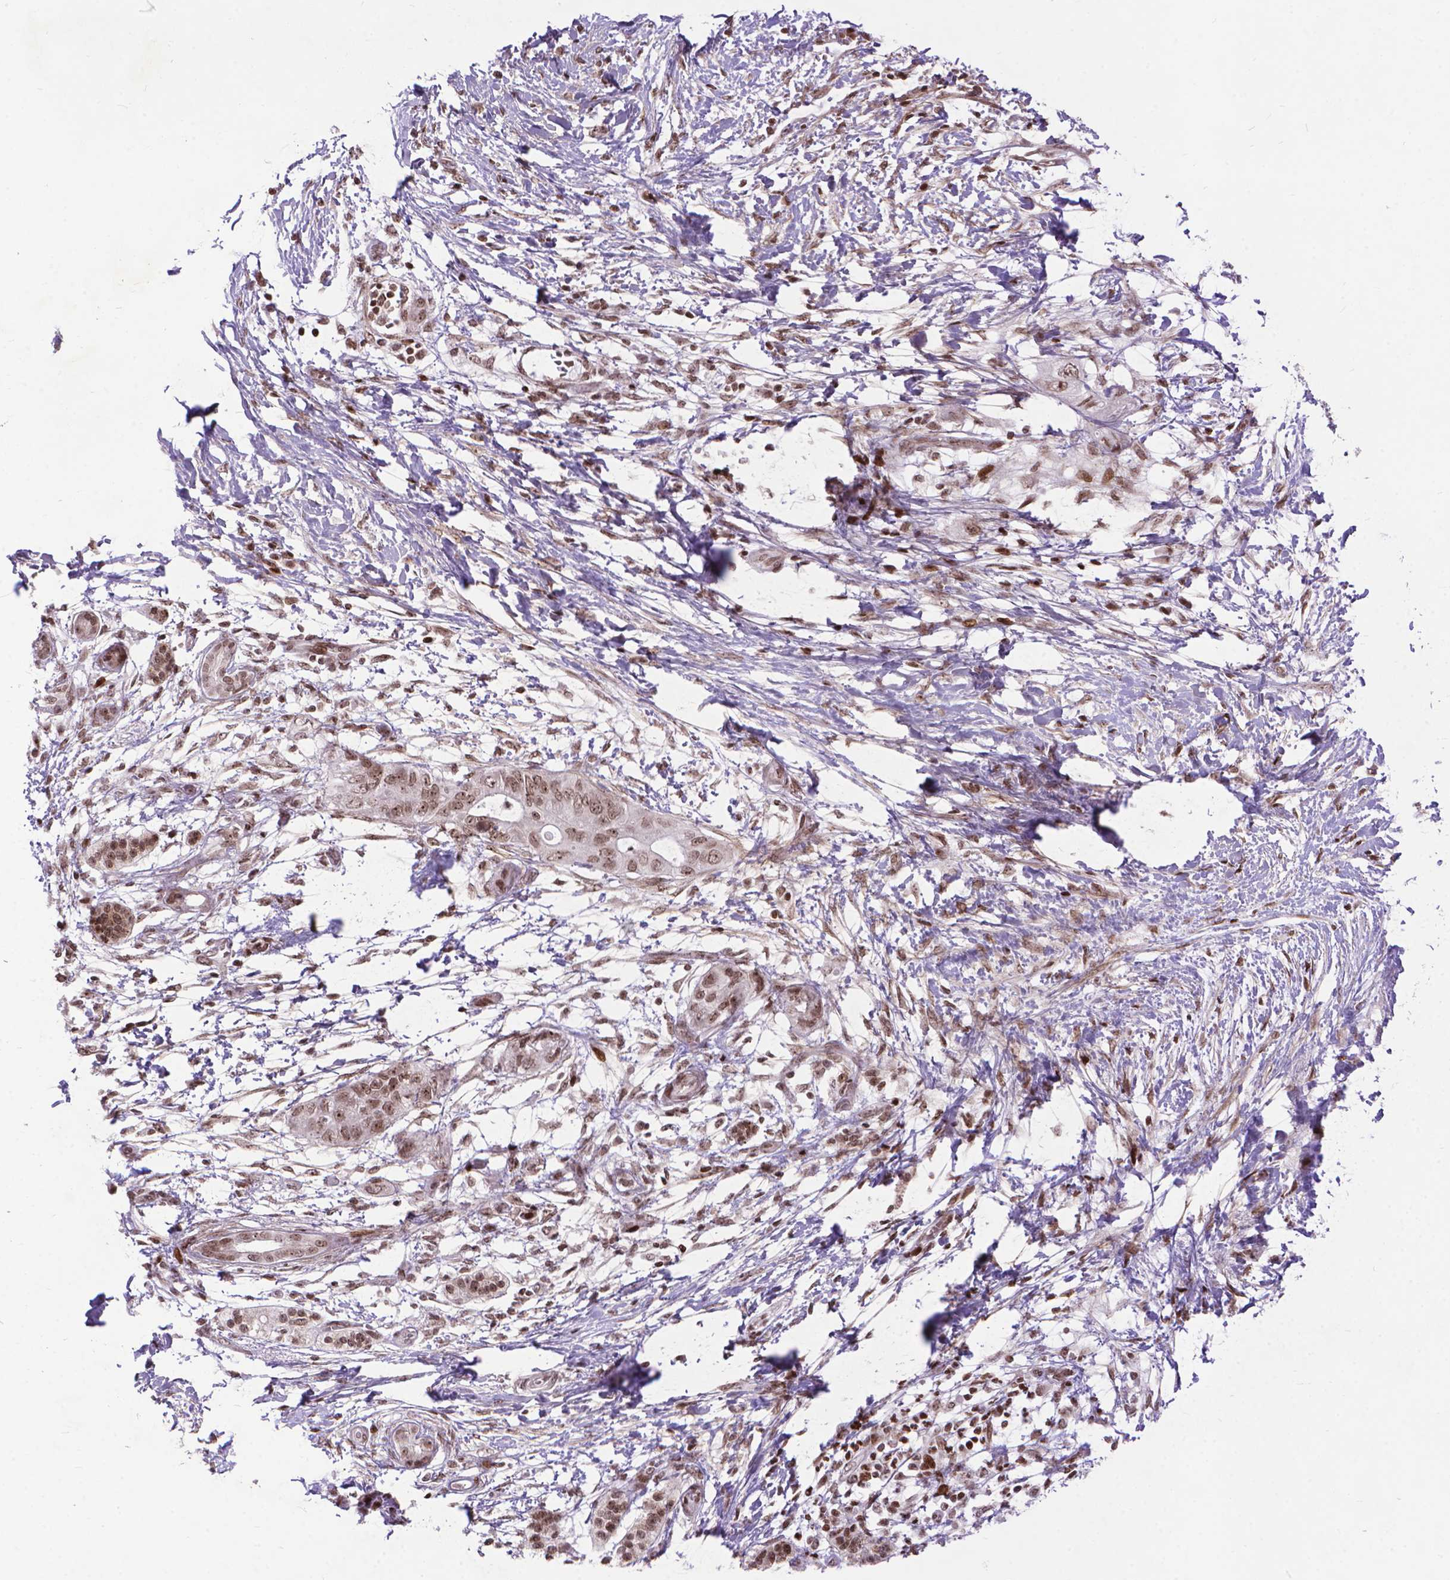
{"staining": {"intensity": "moderate", "quantity": ">75%", "location": "nuclear"}, "tissue": "pancreatic cancer", "cell_type": "Tumor cells", "image_type": "cancer", "snomed": [{"axis": "morphology", "description": "Adenocarcinoma, NOS"}, {"axis": "topography", "description": "Pancreas"}], "caption": "DAB (3,3'-diaminobenzidine) immunohistochemical staining of human pancreatic adenocarcinoma exhibits moderate nuclear protein expression in about >75% of tumor cells. The staining is performed using DAB (3,3'-diaminobenzidine) brown chromogen to label protein expression. The nuclei are counter-stained blue using hematoxylin.", "gene": "AMER1", "patient": {"sex": "female", "age": 72}}